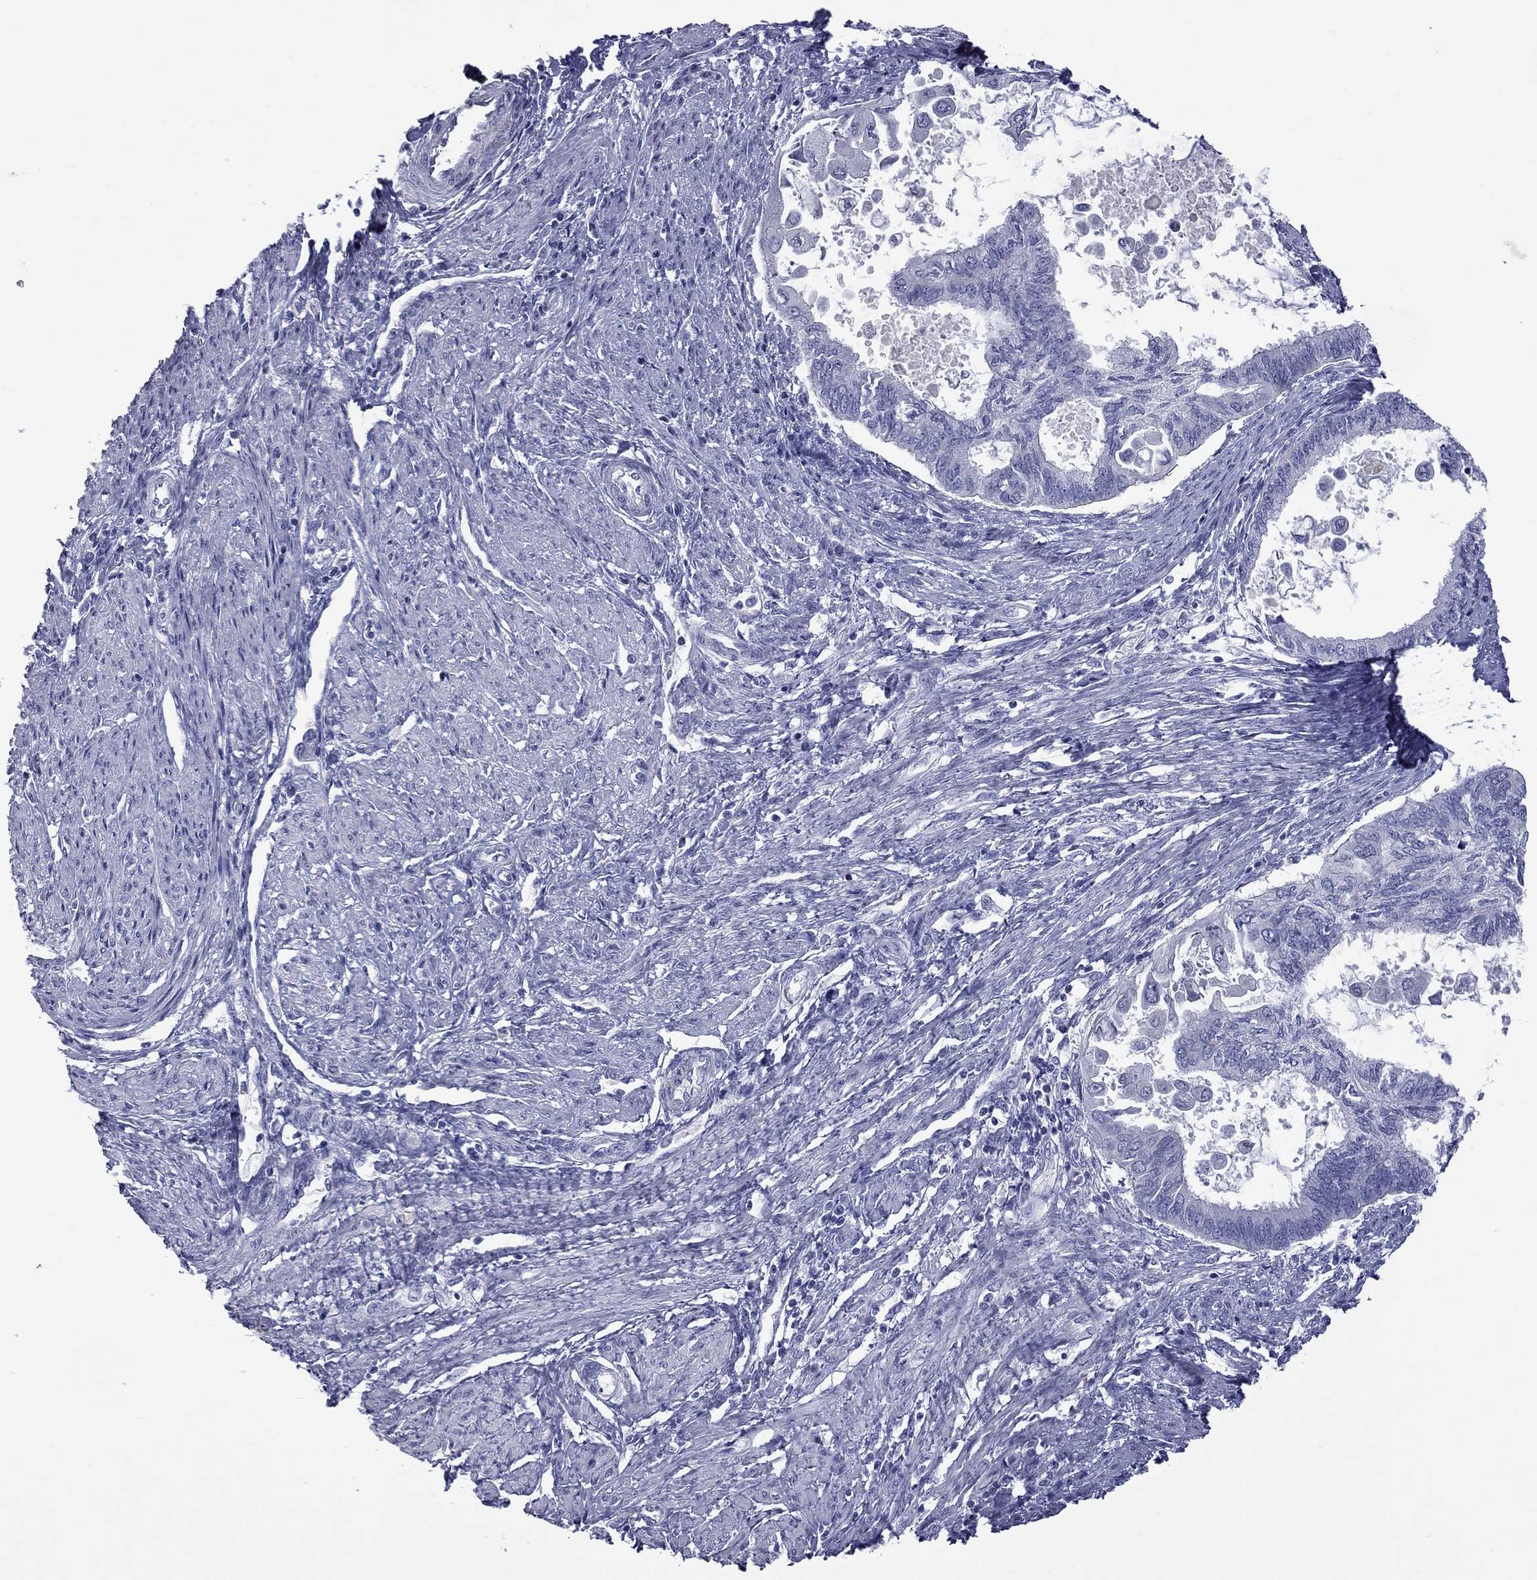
{"staining": {"intensity": "negative", "quantity": "none", "location": "none"}, "tissue": "endometrial cancer", "cell_type": "Tumor cells", "image_type": "cancer", "snomed": [{"axis": "morphology", "description": "Adenocarcinoma, NOS"}, {"axis": "topography", "description": "Endometrium"}], "caption": "This is a micrograph of immunohistochemistry staining of endometrial cancer, which shows no positivity in tumor cells.", "gene": "ABCB4", "patient": {"sex": "female", "age": 86}}